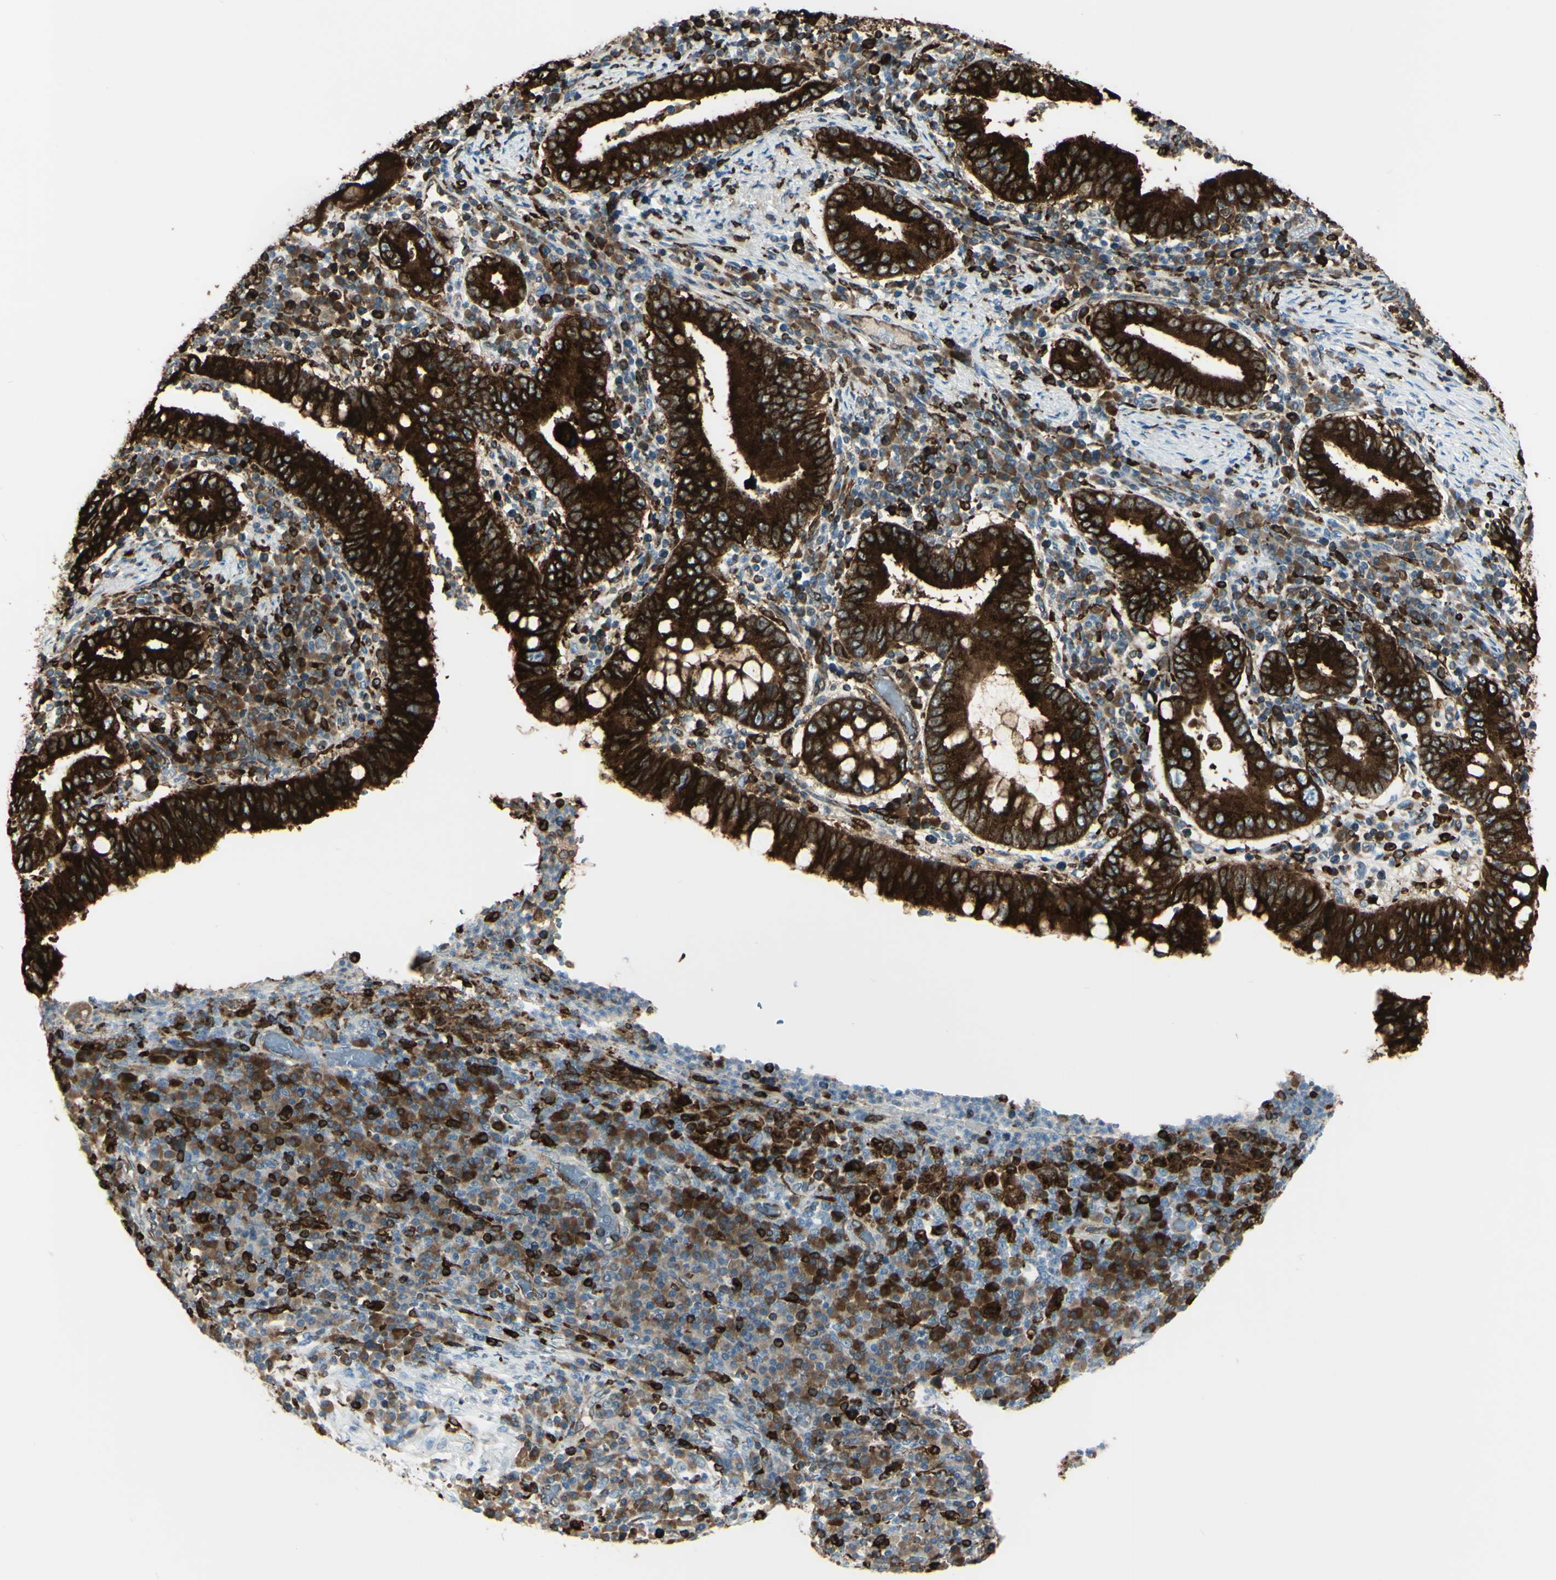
{"staining": {"intensity": "strong", "quantity": ">75%", "location": "cytoplasmic/membranous"}, "tissue": "stomach cancer", "cell_type": "Tumor cells", "image_type": "cancer", "snomed": [{"axis": "morphology", "description": "Normal tissue, NOS"}, {"axis": "morphology", "description": "Adenocarcinoma, NOS"}, {"axis": "topography", "description": "Esophagus"}, {"axis": "topography", "description": "Stomach, upper"}, {"axis": "topography", "description": "Peripheral nerve tissue"}], "caption": "Brown immunohistochemical staining in adenocarcinoma (stomach) displays strong cytoplasmic/membranous staining in about >75% of tumor cells.", "gene": "CD74", "patient": {"sex": "male", "age": 62}}